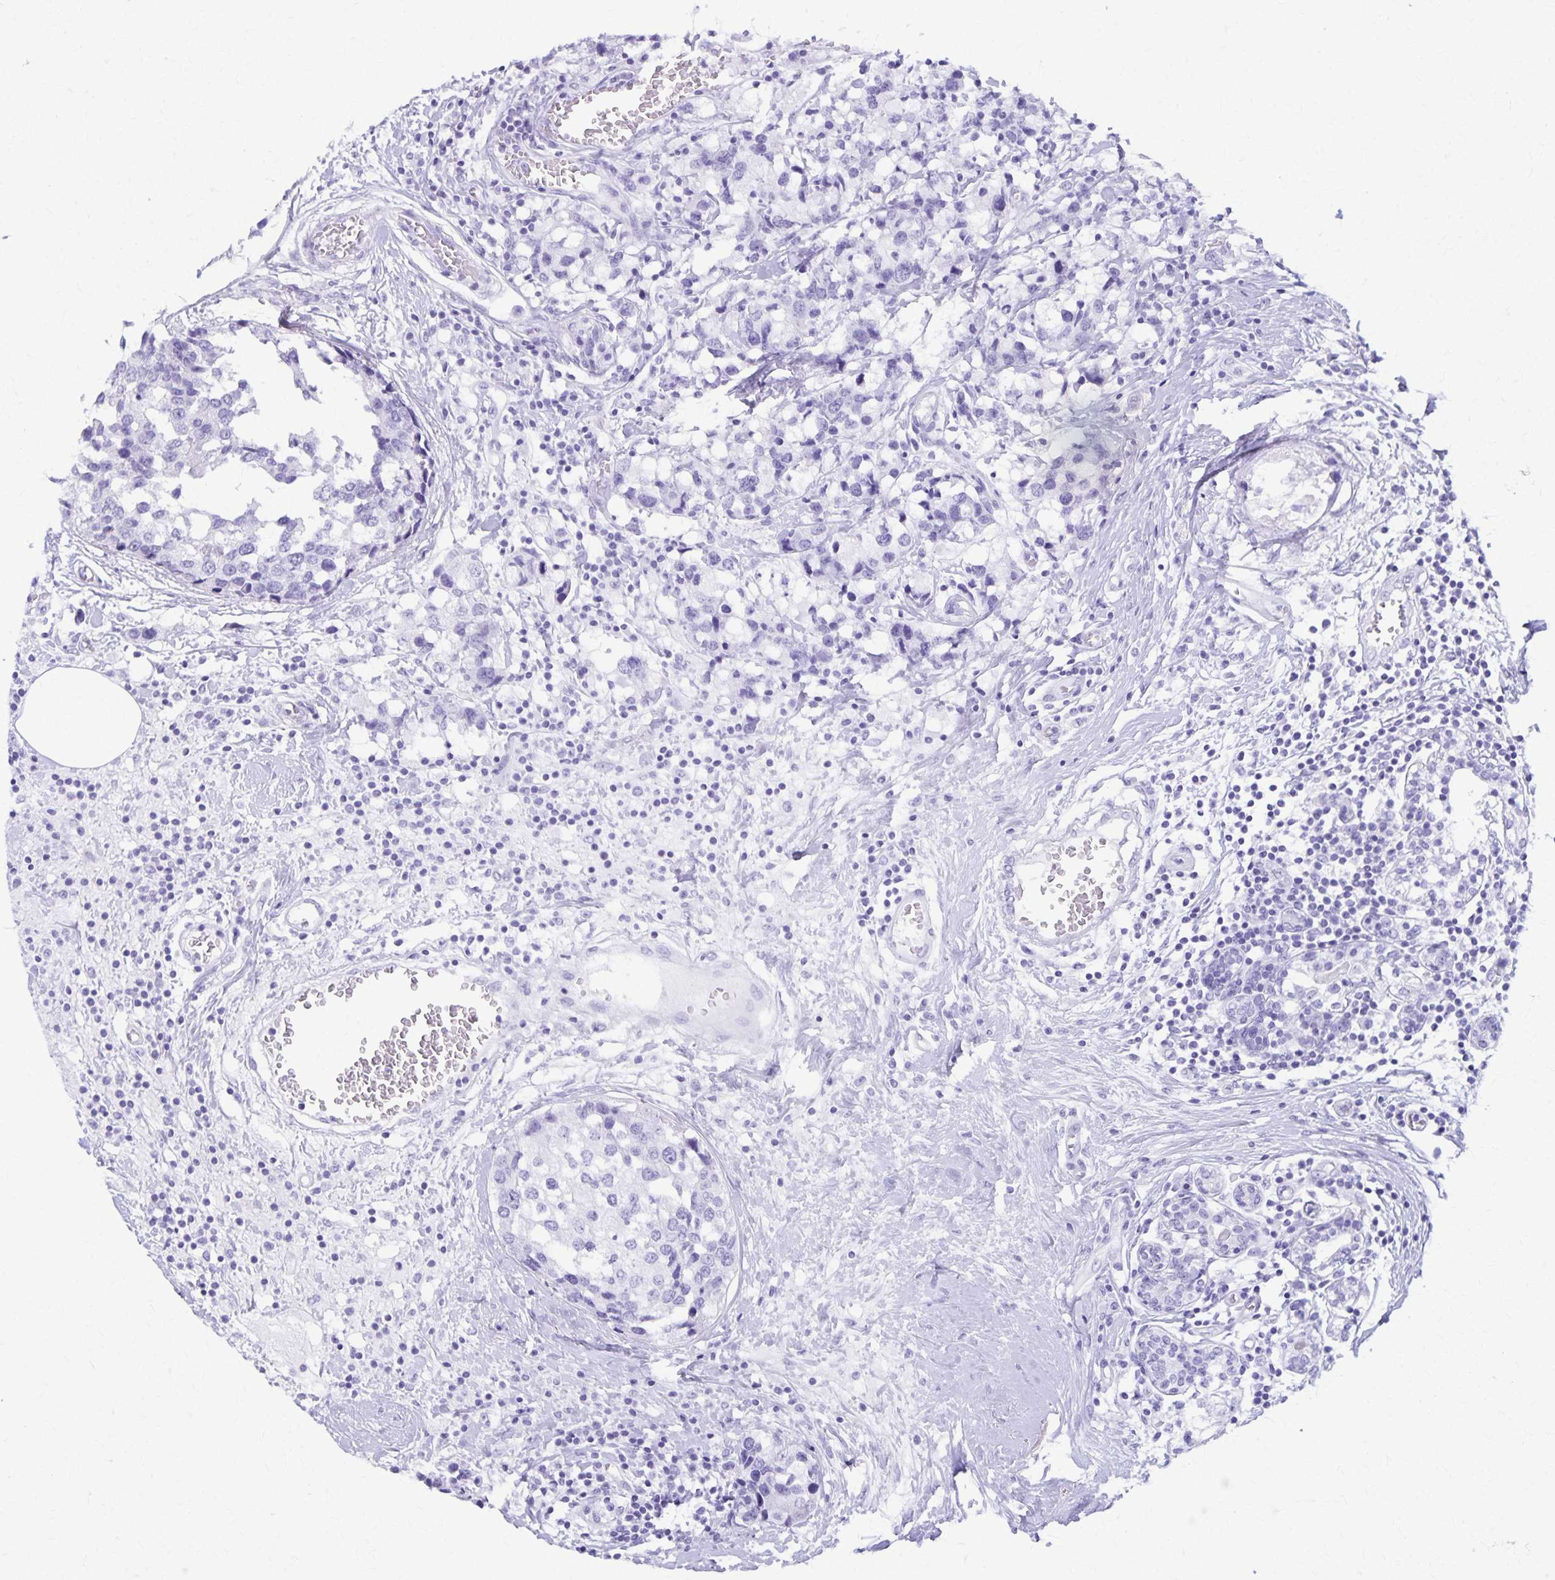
{"staining": {"intensity": "negative", "quantity": "none", "location": "none"}, "tissue": "breast cancer", "cell_type": "Tumor cells", "image_type": "cancer", "snomed": [{"axis": "morphology", "description": "Lobular carcinoma"}, {"axis": "topography", "description": "Breast"}], "caption": "Micrograph shows no significant protein positivity in tumor cells of breast cancer (lobular carcinoma).", "gene": "DEFA5", "patient": {"sex": "female", "age": 59}}